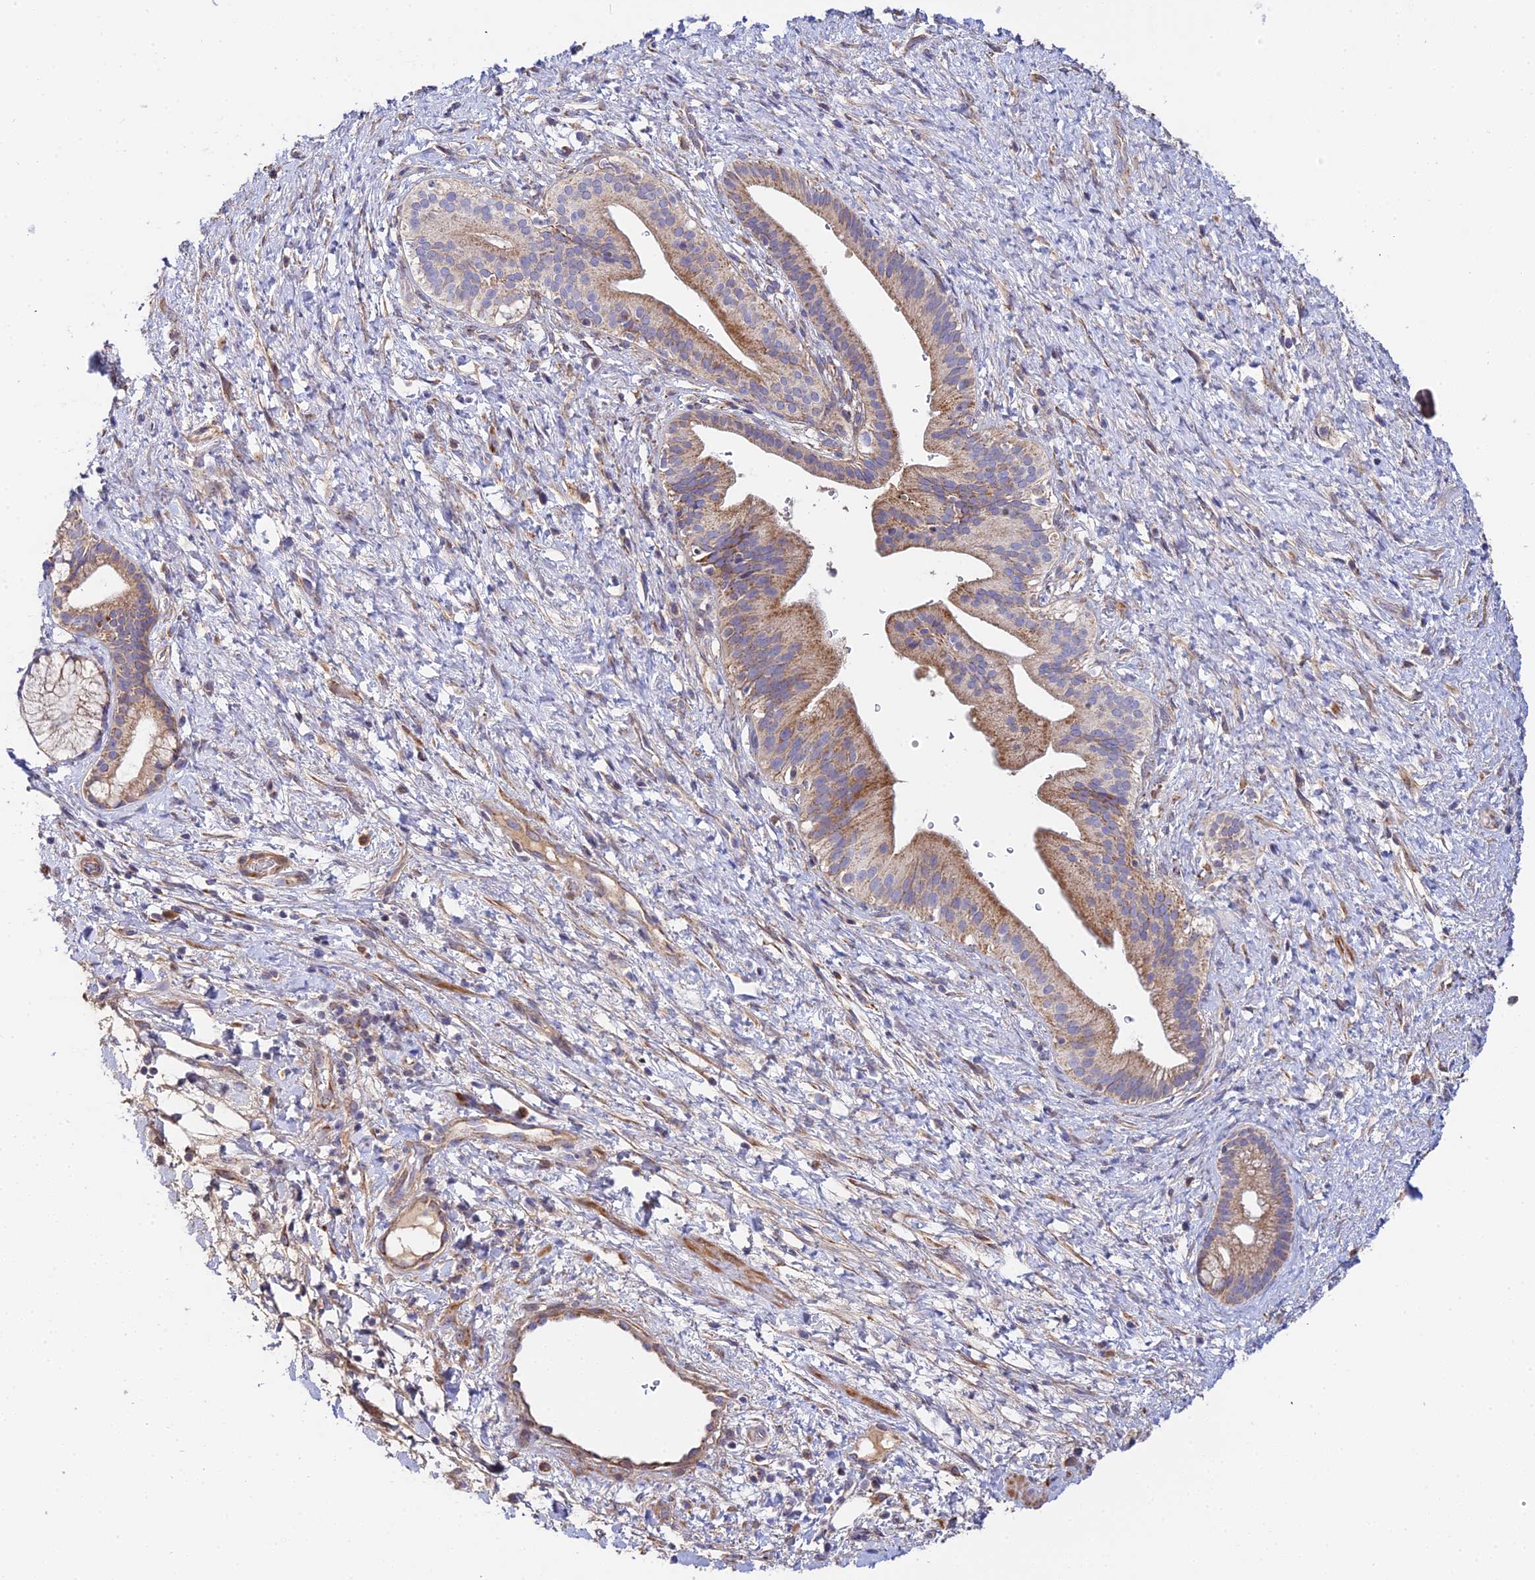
{"staining": {"intensity": "moderate", "quantity": ">75%", "location": "cytoplasmic/membranous"}, "tissue": "pancreatic cancer", "cell_type": "Tumor cells", "image_type": "cancer", "snomed": [{"axis": "morphology", "description": "Adenocarcinoma, NOS"}, {"axis": "topography", "description": "Pancreas"}], "caption": "Adenocarcinoma (pancreatic) was stained to show a protein in brown. There is medium levels of moderate cytoplasmic/membranous staining in about >75% of tumor cells. Using DAB (brown) and hematoxylin (blue) stains, captured at high magnification using brightfield microscopy.", "gene": "ACOT2", "patient": {"sex": "male", "age": 68}}